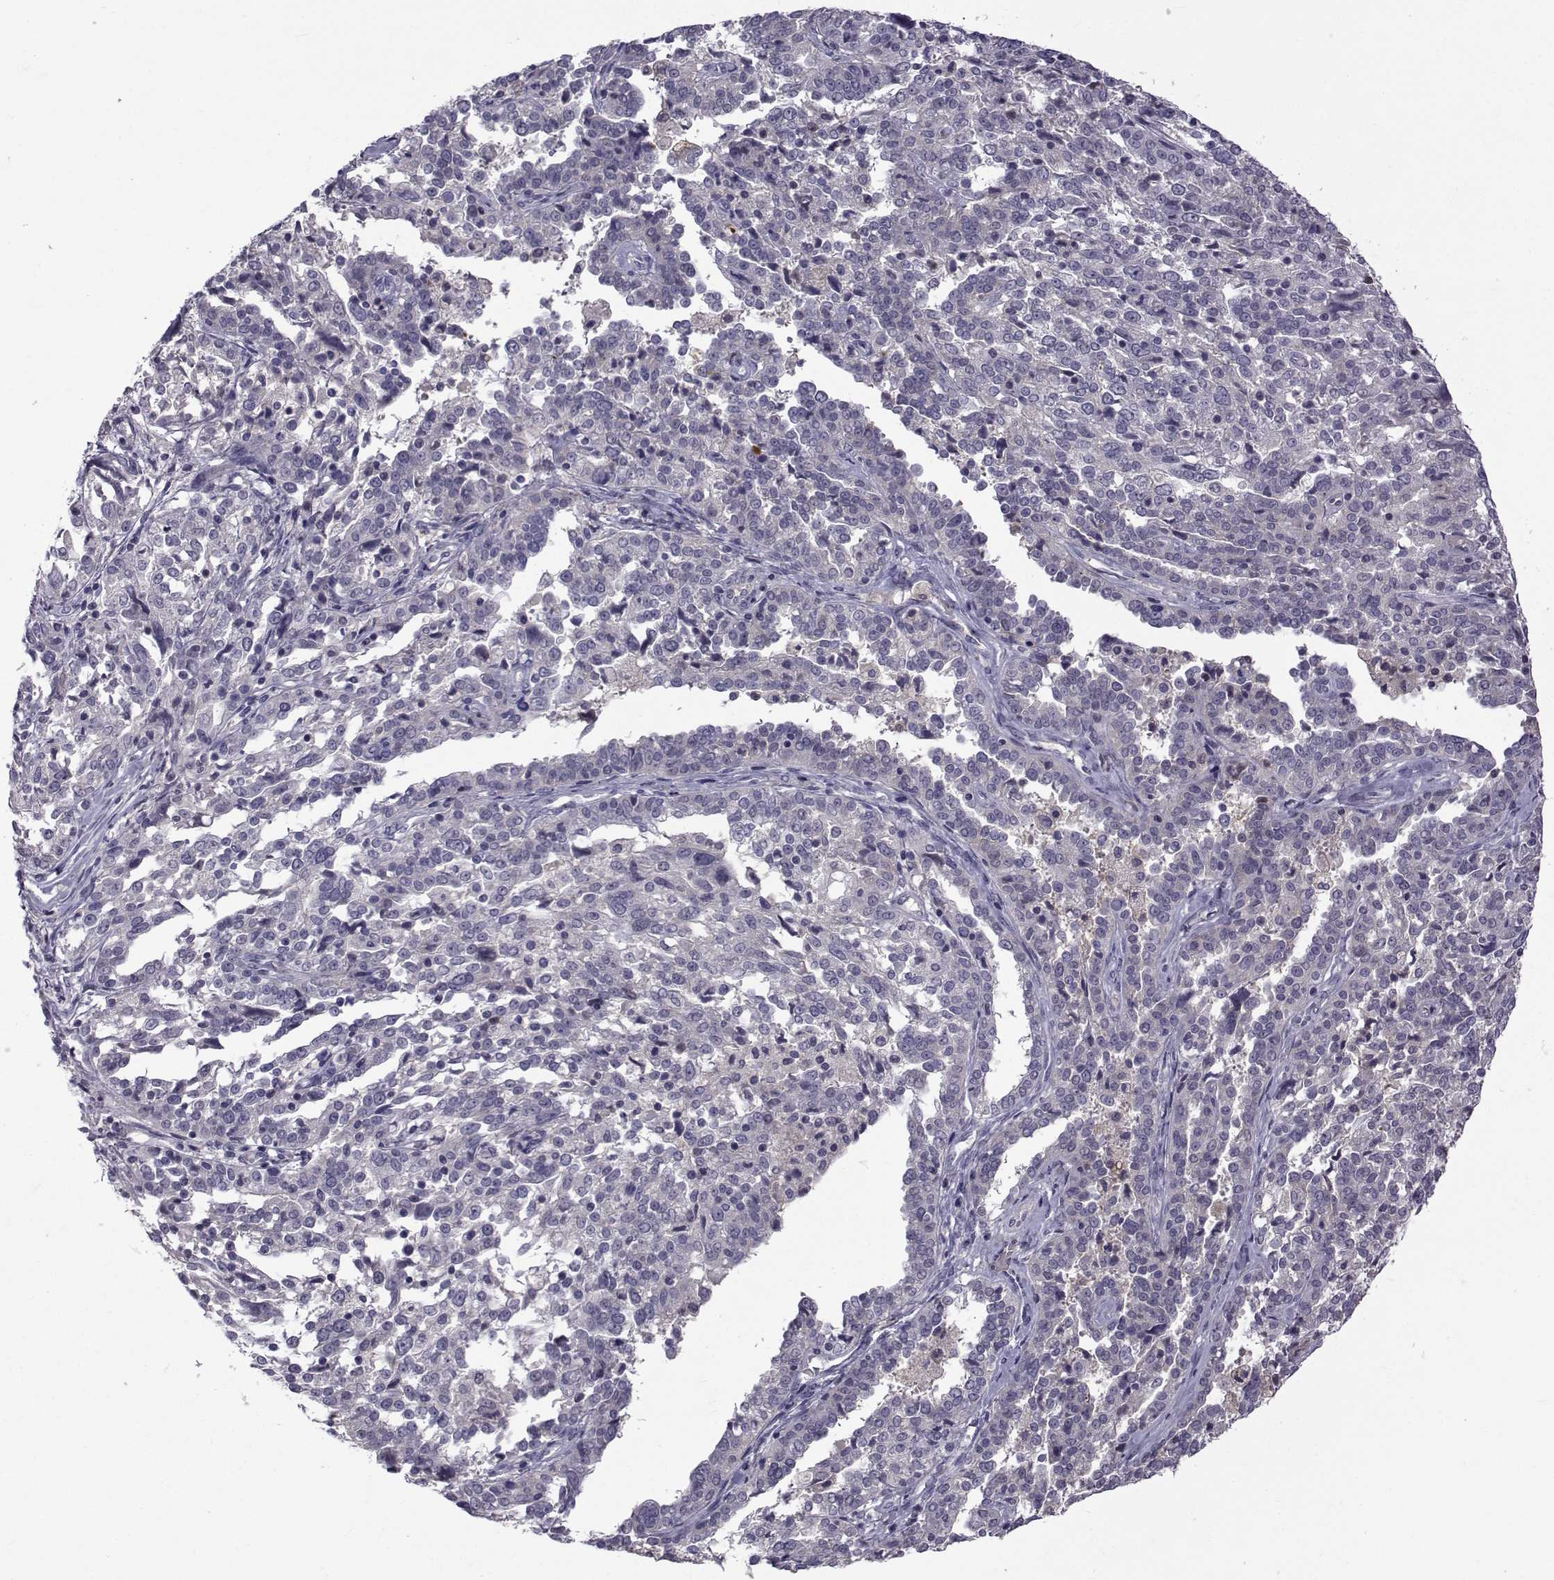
{"staining": {"intensity": "weak", "quantity": "<25%", "location": "cytoplasmic/membranous"}, "tissue": "ovarian cancer", "cell_type": "Tumor cells", "image_type": "cancer", "snomed": [{"axis": "morphology", "description": "Cystadenocarcinoma, serous, NOS"}, {"axis": "topography", "description": "Ovary"}], "caption": "Serous cystadenocarcinoma (ovarian) was stained to show a protein in brown. There is no significant positivity in tumor cells.", "gene": "TNFRSF11B", "patient": {"sex": "female", "age": 67}}